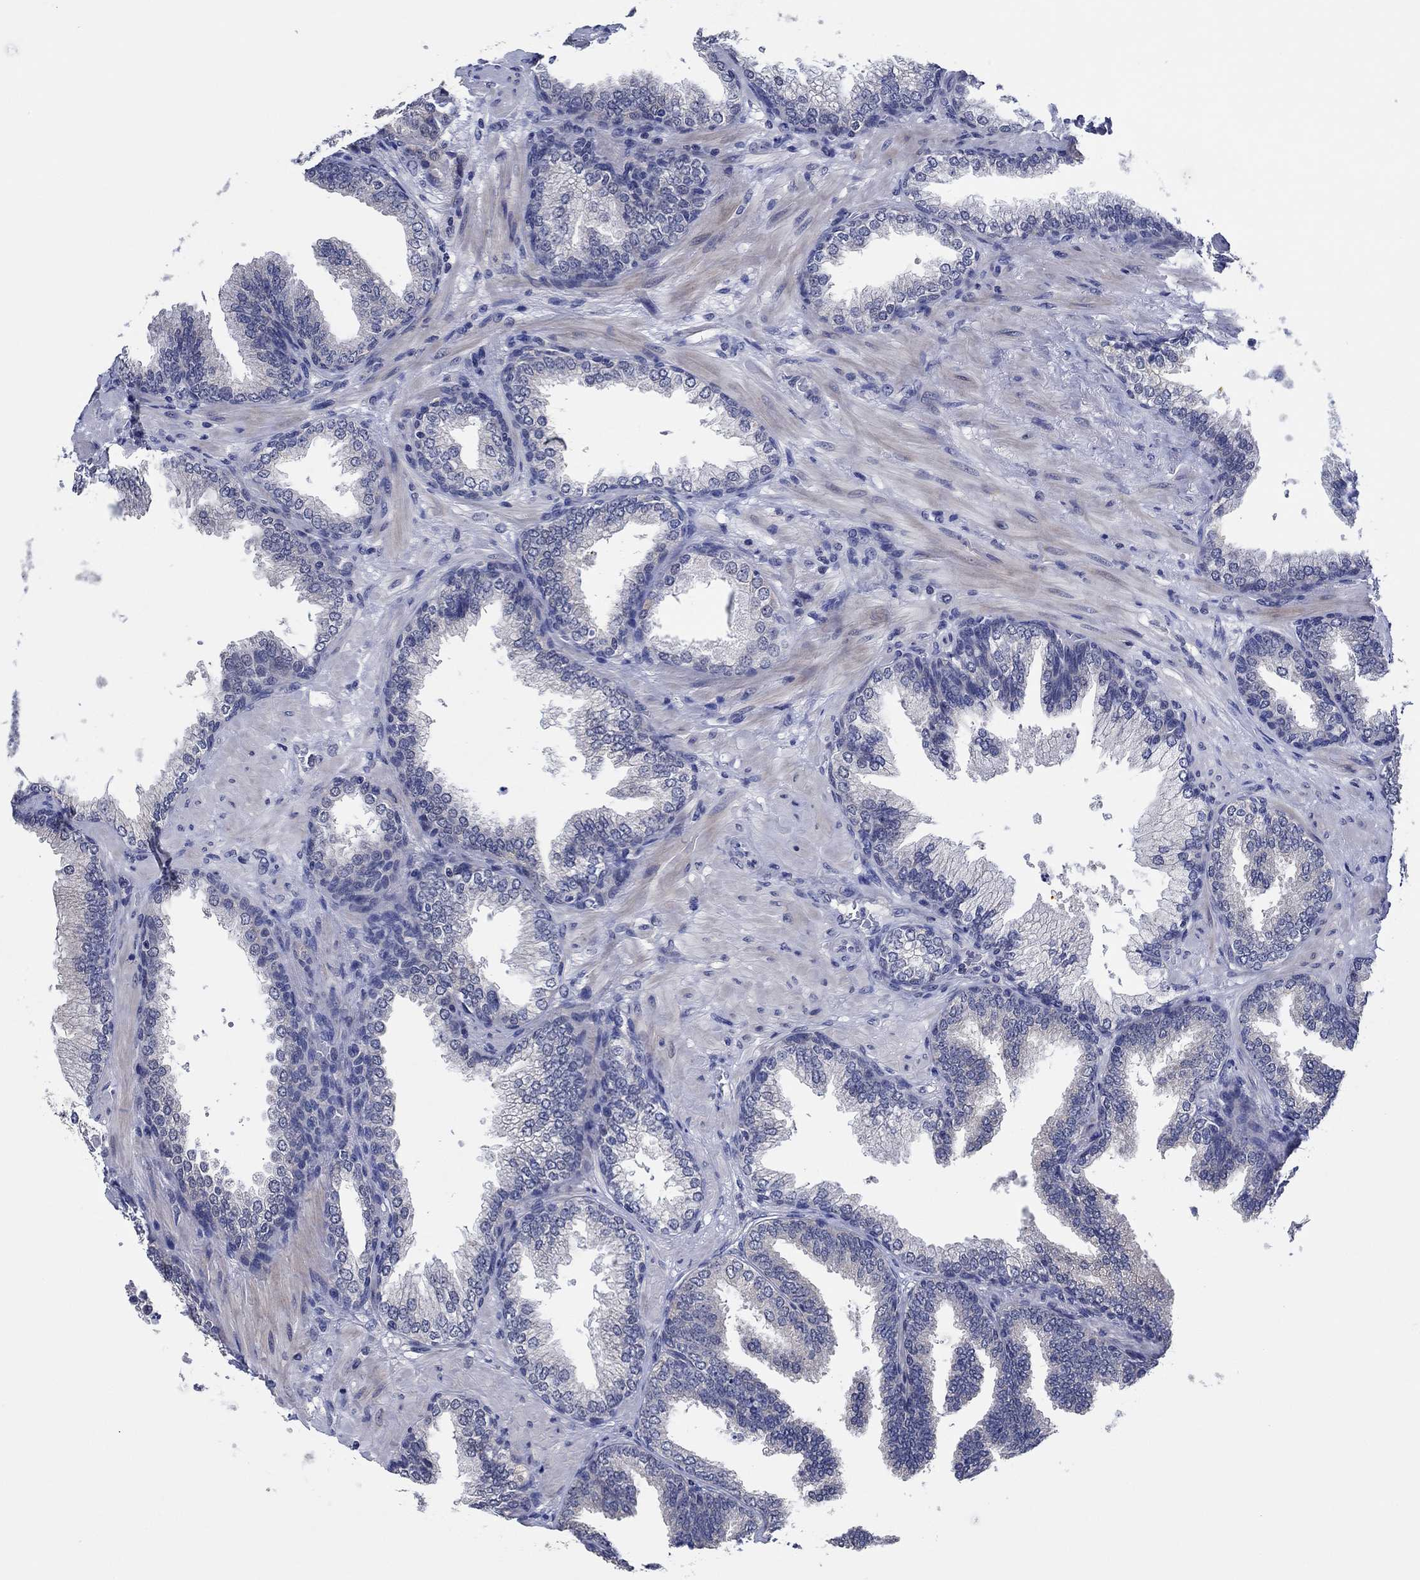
{"staining": {"intensity": "negative", "quantity": "none", "location": "none"}, "tissue": "prostate cancer", "cell_type": "Tumor cells", "image_type": "cancer", "snomed": [{"axis": "morphology", "description": "Adenocarcinoma, Low grade"}, {"axis": "topography", "description": "Prostate"}], "caption": "There is no significant expression in tumor cells of prostate cancer.", "gene": "PRRT3", "patient": {"sex": "male", "age": 68}}